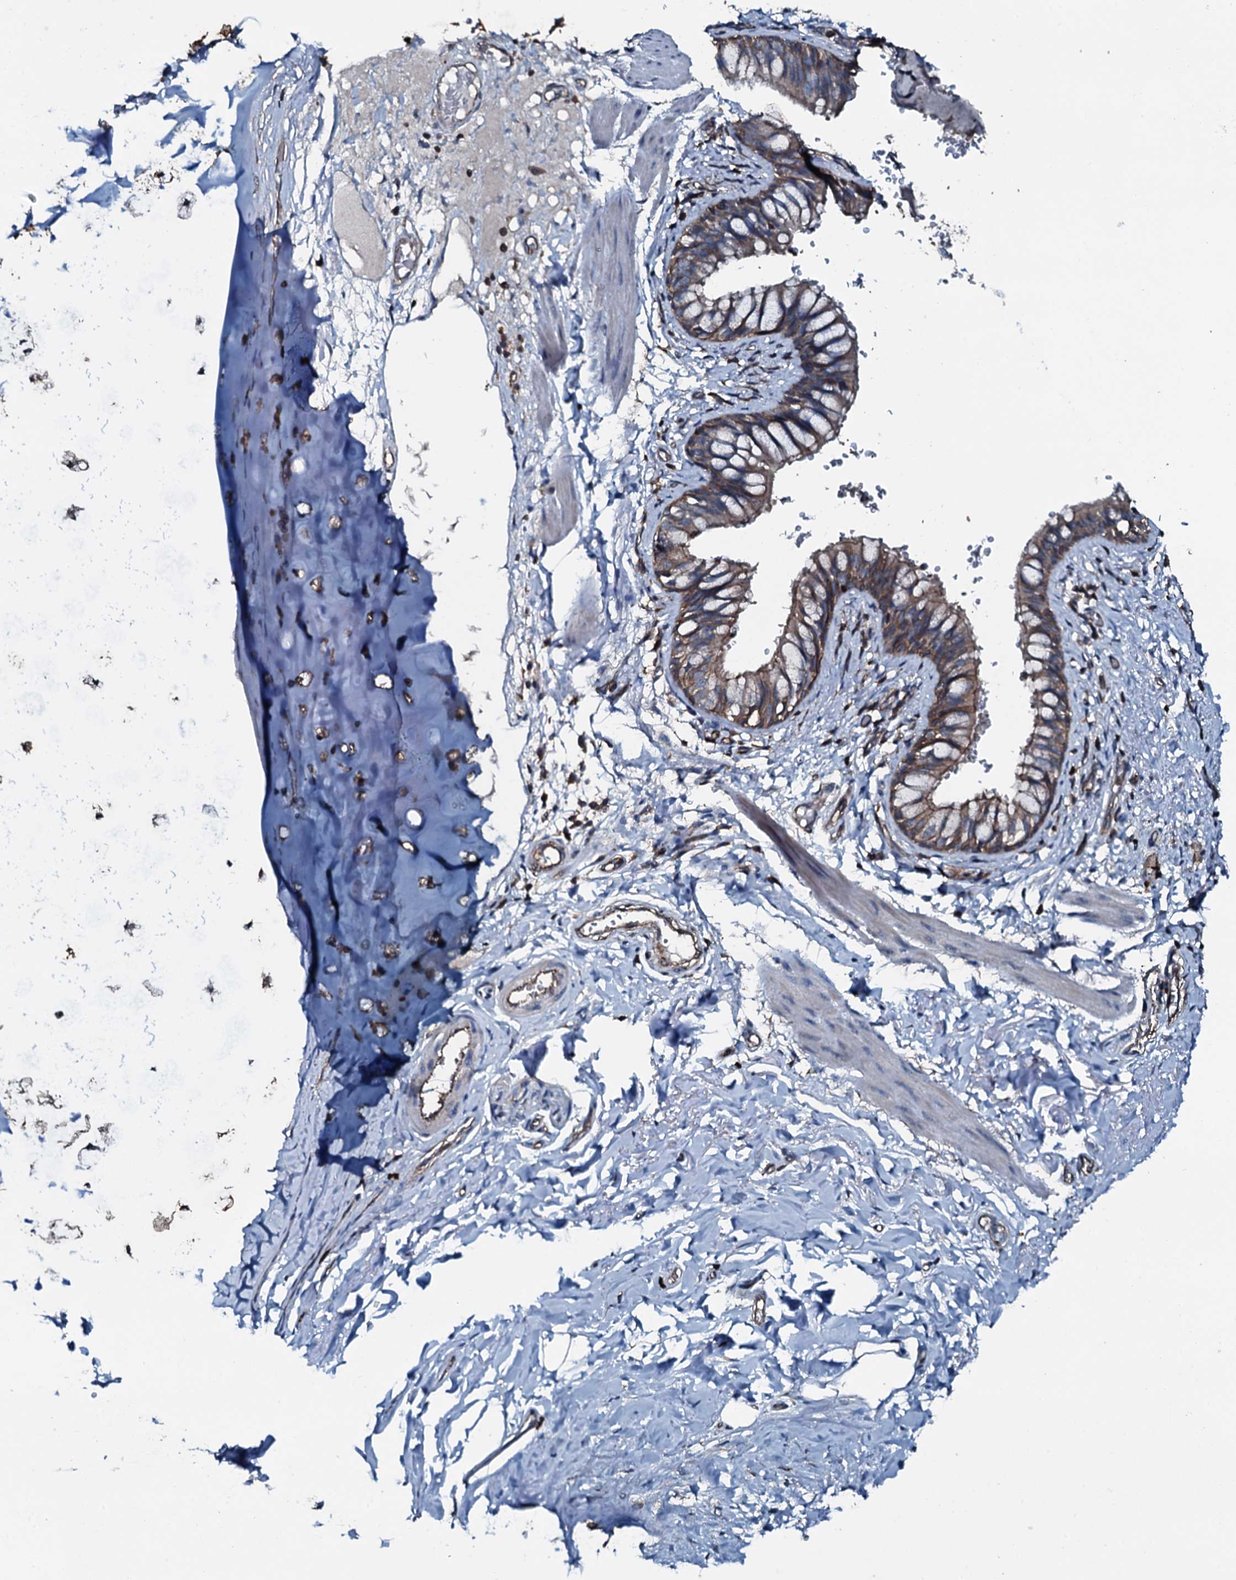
{"staining": {"intensity": "moderate", "quantity": ">75%", "location": "cytoplasmic/membranous"}, "tissue": "bronchus", "cell_type": "Respiratory epithelial cells", "image_type": "normal", "snomed": [{"axis": "morphology", "description": "Normal tissue, NOS"}, {"axis": "topography", "description": "Cartilage tissue"}, {"axis": "topography", "description": "Bronchus"}], "caption": "Human bronchus stained with a brown dye shows moderate cytoplasmic/membranous positive positivity in about >75% of respiratory epithelial cells.", "gene": "SLC25A38", "patient": {"sex": "female", "age": 36}}